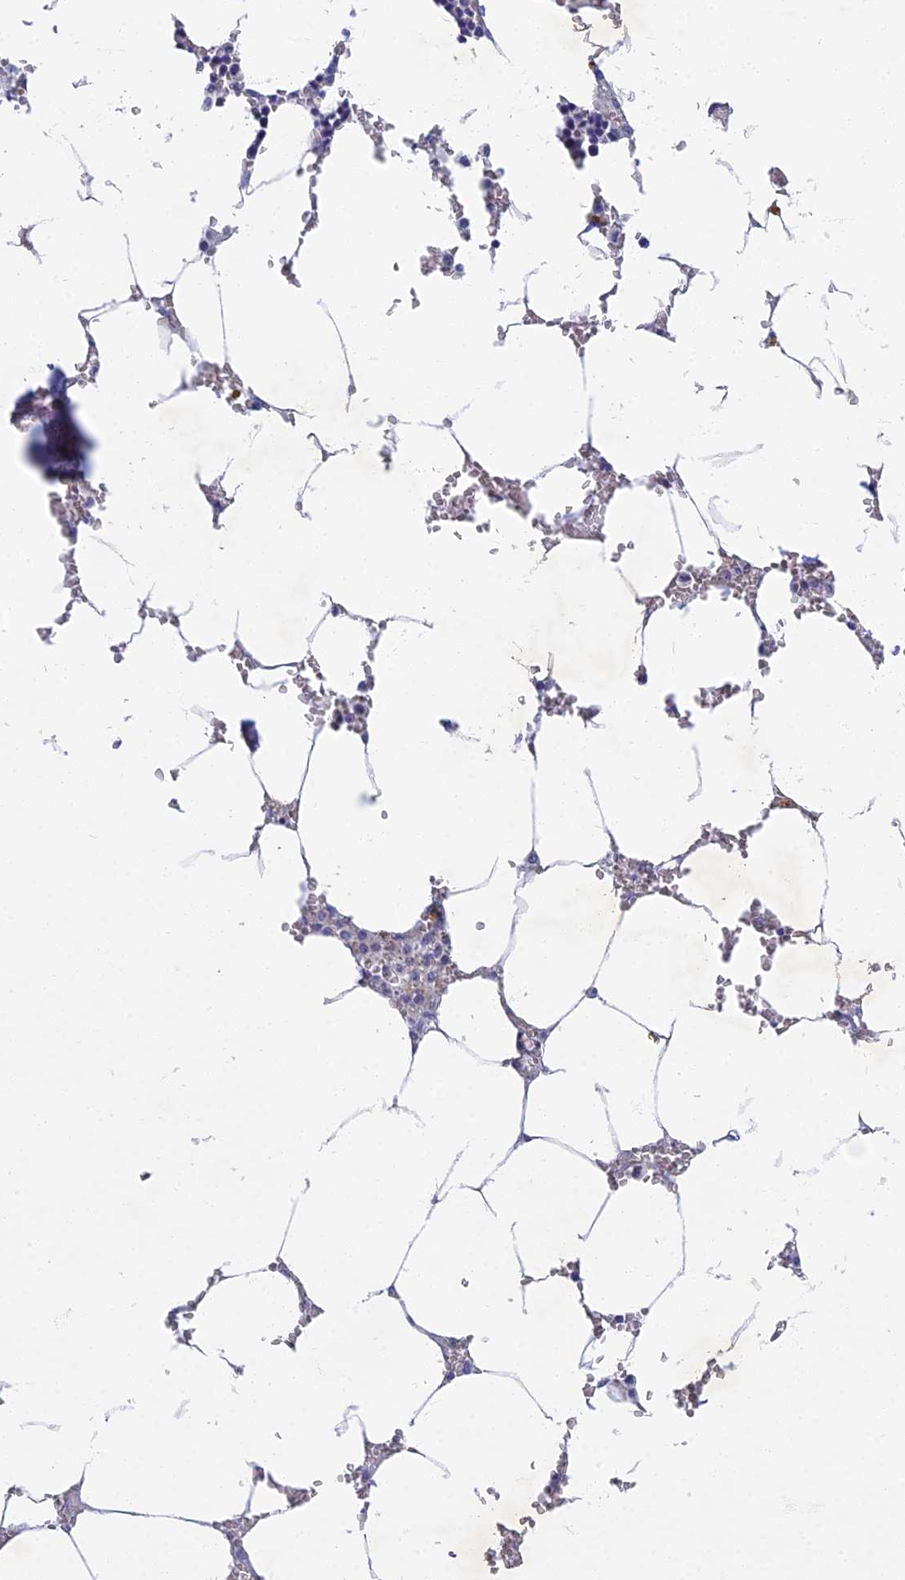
{"staining": {"intensity": "weak", "quantity": "<25%", "location": "cytoplasmic/membranous"}, "tissue": "bone marrow", "cell_type": "Hematopoietic cells", "image_type": "normal", "snomed": [{"axis": "morphology", "description": "Normal tissue, NOS"}, {"axis": "topography", "description": "Bone marrow"}], "caption": "DAB (3,3'-diaminobenzidine) immunohistochemical staining of unremarkable human bone marrow displays no significant positivity in hematopoietic cells. (DAB (3,3'-diaminobenzidine) immunohistochemistry with hematoxylin counter stain).", "gene": "SPIN4", "patient": {"sex": "male", "age": 70}}